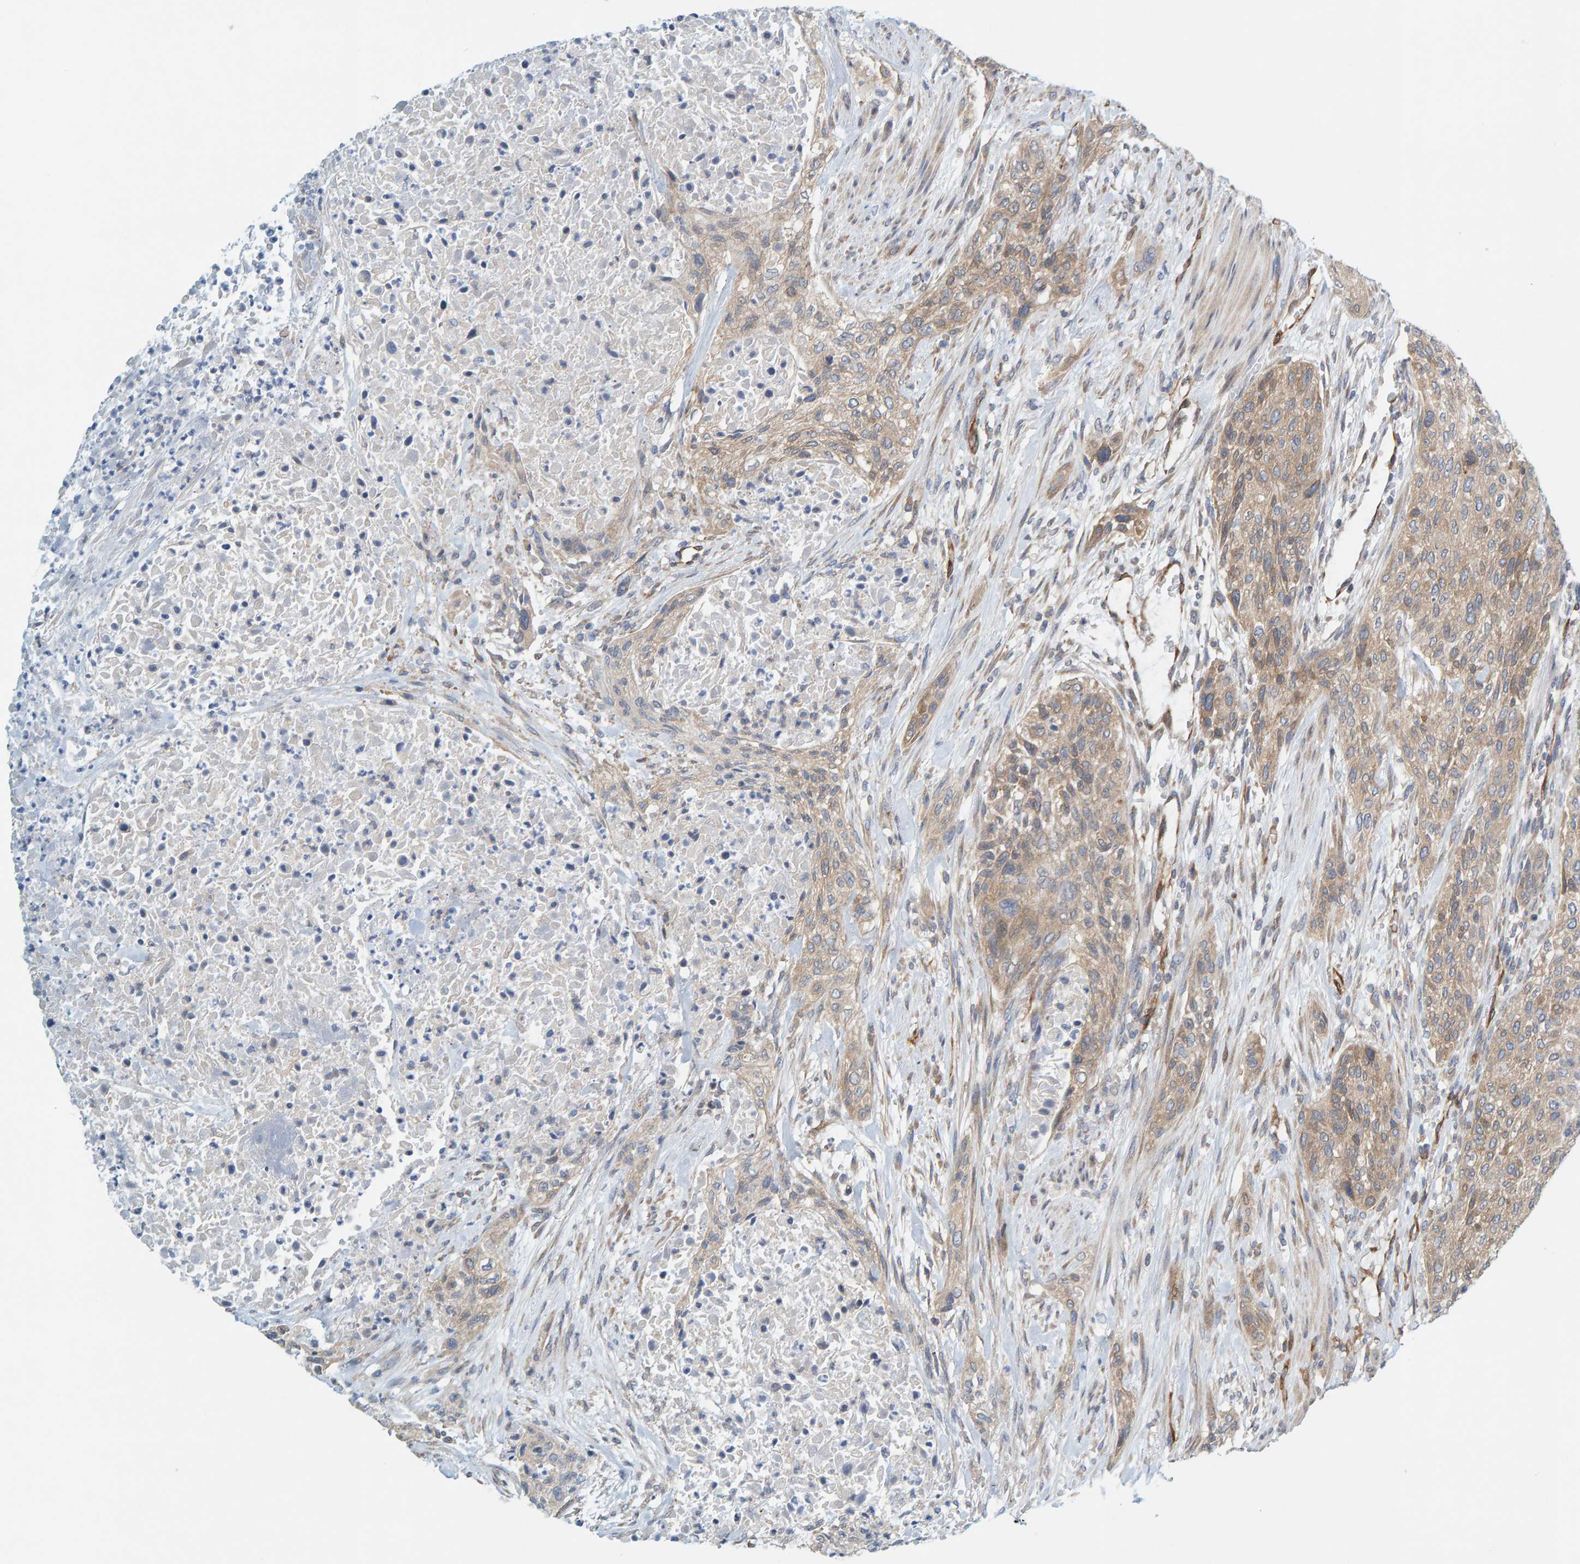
{"staining": {"intensity": "weak", "quantity": ">75%", "location": "cytoplasmic/membranous"}, "tissue": "urothelial cancer", "cell_type": "Tumor cells", "image_type": "cancer", "snomed": [{"axis": "morphology", "description": "Urothelial carcinoma, Low grade"}, {"axis": "morphology", "description": "Urothelial carcinoma, High grade"}, {"axis": "topography", "description": "Urinary bladder"}], "caption": "Immunohistochemical staining of urothelial carcinoma (low-grade) demonstrates weak cytoplasmic/membranous protein positivity in approximately >75% of tumor cells. (Brightfield microscopy of DAB IHC at high magnification).", "gene": "PRKD2", "patient": {"sex": "male", "age": 35}}